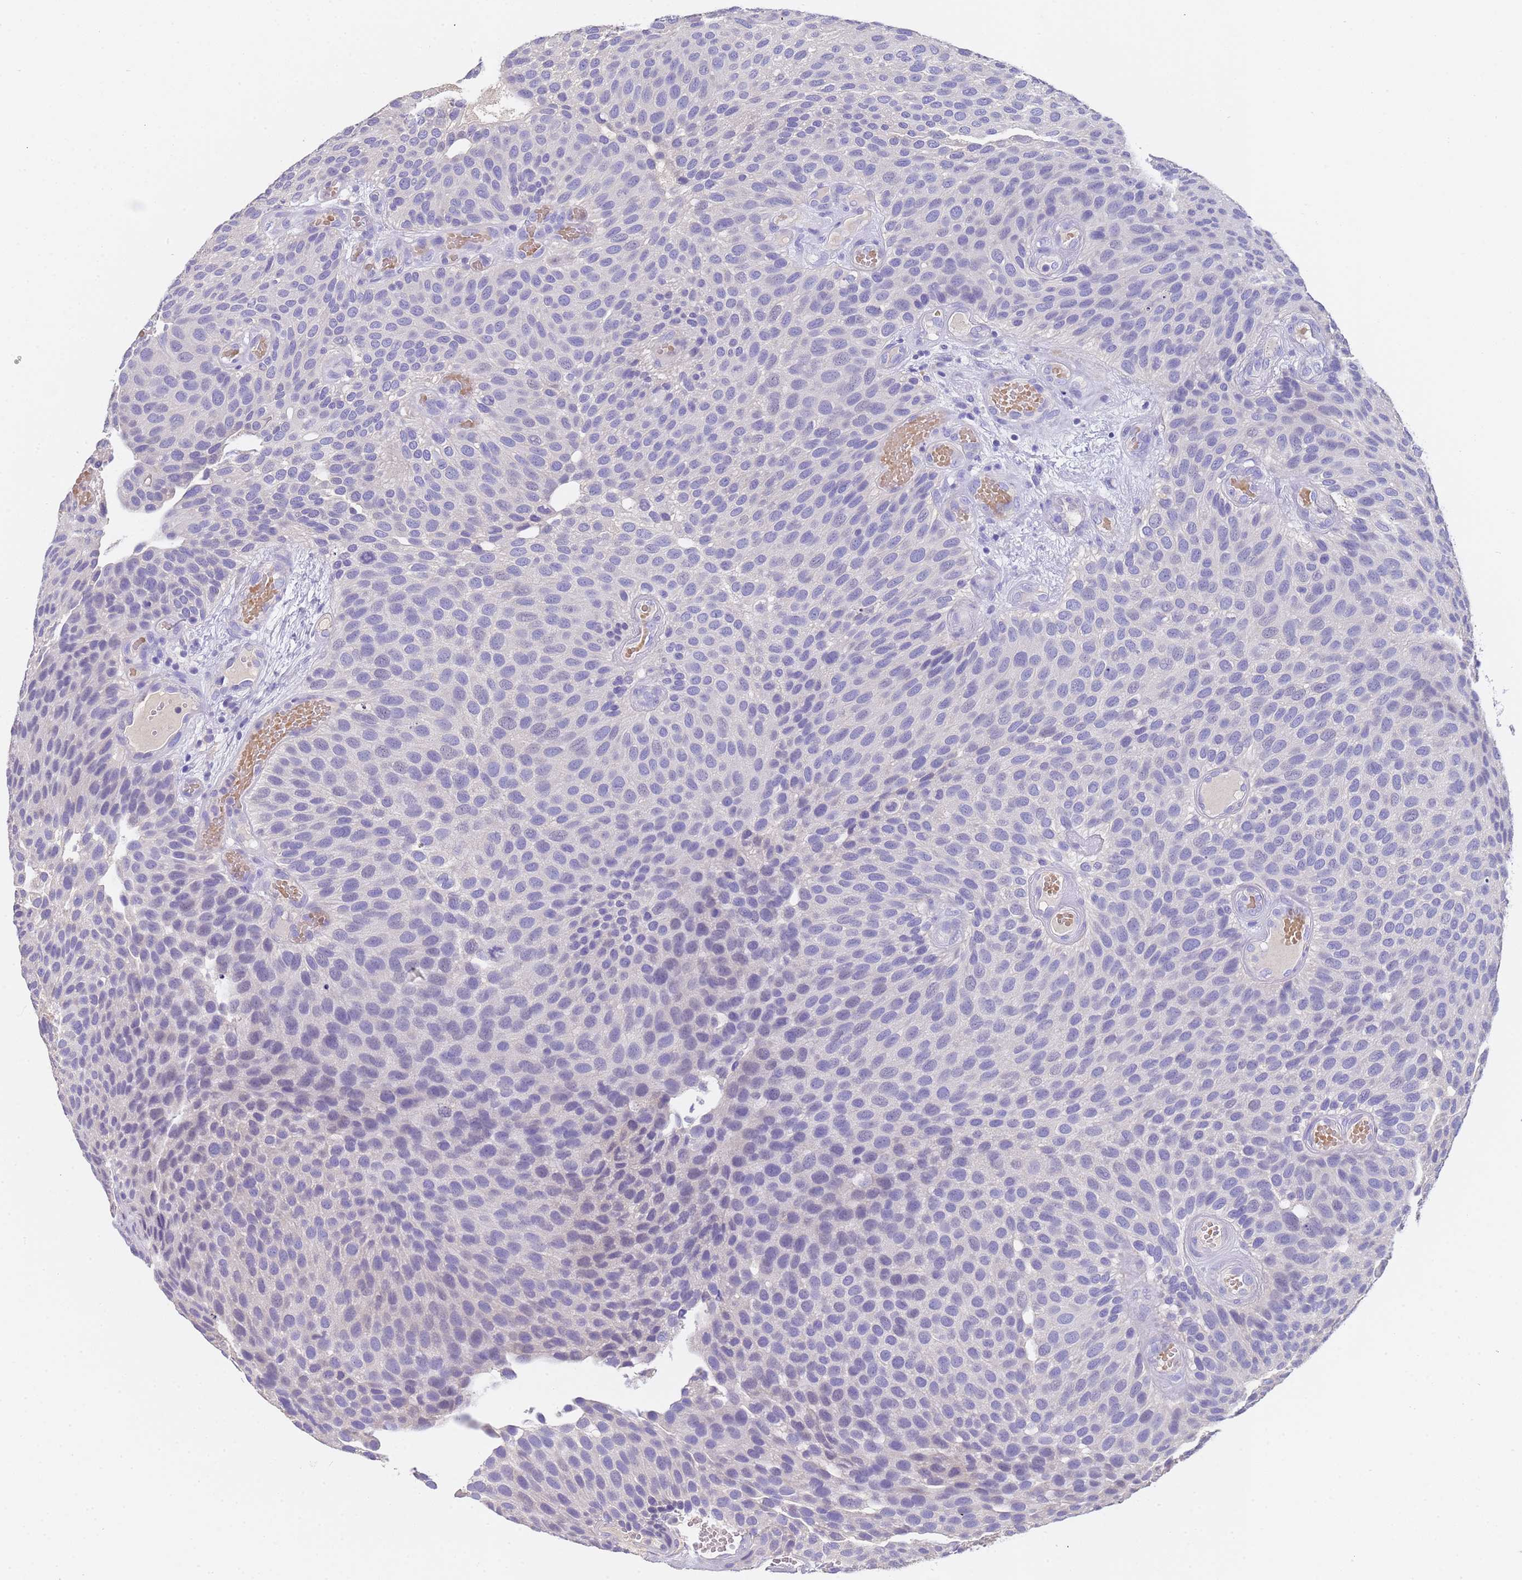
{"staining": {"intensity": "negative", "quantity": "none", "location": "none"}, "tissue": "urothelial cancer", "cell_type": "Tumor cells", "image_type": "cancer", "snomed": [{"axis": "morphology", "description": "Urothelial carcinoma, Low grade"}, {"axis": "topography", "description": "Urinary bladder"}], "caption": "This is an immunohistochemistry micrograph of human urothelial carcinoma (low-grade). There is no positivity in tumor cells.", "gene": "SLC24A3", "patient": {"sex": "male", "age": 89}}